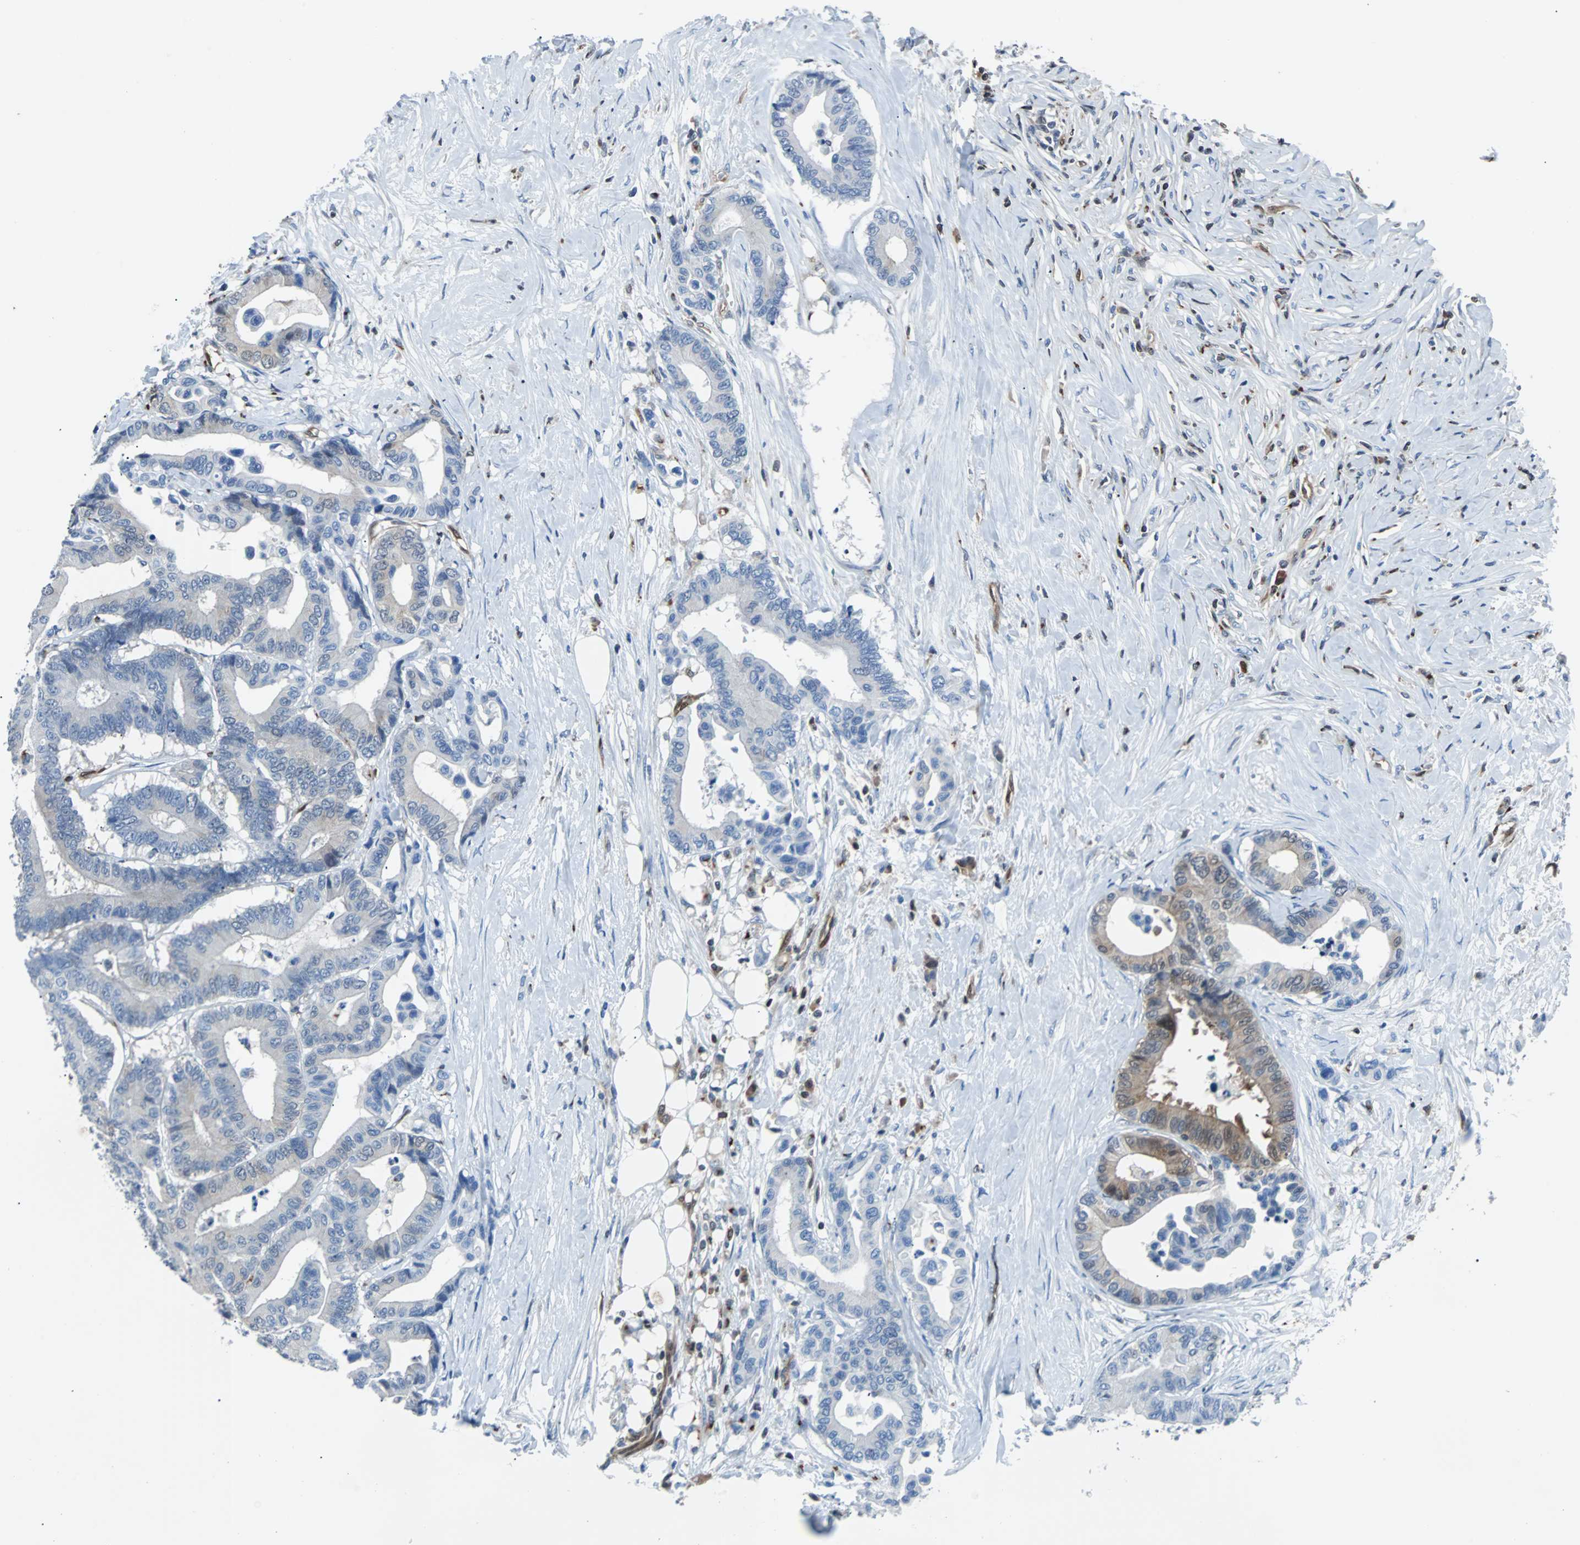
{"staining": {"intensity": "weak", "quantity": "<25%", "location": "cytoplasmic/membranous"}, "tissue": "colorectal cancer", "cell_type": "Tumor cells", "image_type": "cancer", "snomed": [{"axis": "morphology", "description": "Normal tissue, NOS"}, {"axis": "morphology", "description": "Adenocarcinoma, NOS"}, {"axis": "topography", "description": "Colon"}], "caption": "DAB immunohistochemical staining of human colorectal adenocarcinoma reveals no significant positivity in tumor cells.", "gene": "MAP2K6", "patient": {"sex": "male", "age": 82}}